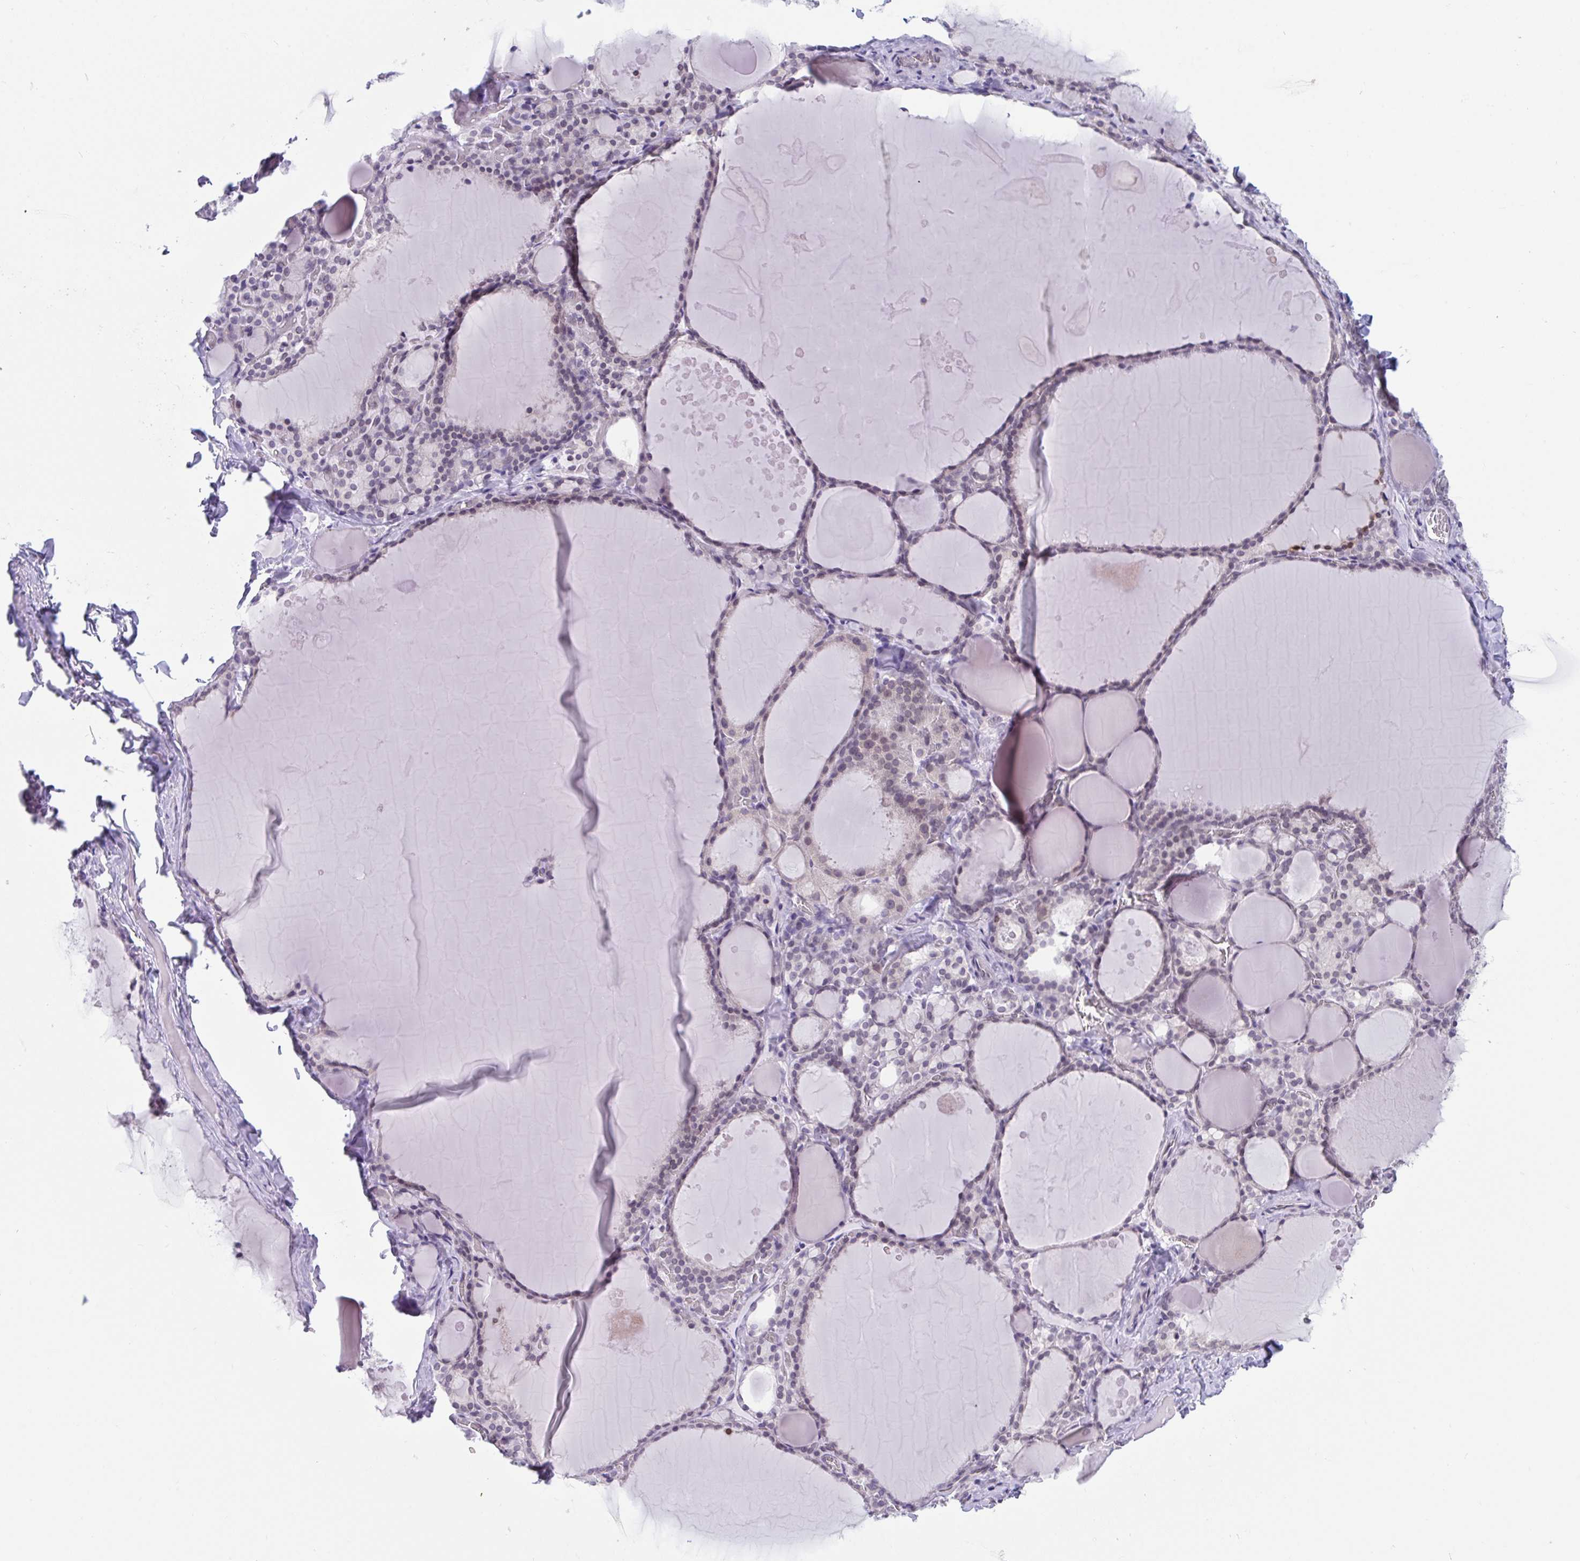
{"staining": {"intensity": "weak", "quantity": "<25%", "location": "nuclear"}, "tissue": "thyroid gland", "cell_type": "Glandular cells", "image_type": "normal", "snomed": [{"axis": "morphology", "description": "Normal tissue, NOS"}, {"axis": "topography", "description": "Thyroid gland"}], "caption": "Immunohistochemistry image of unremarkable human thyroid gland stained for a protein (brown), which shows no expression in glandular cells.", "gene": "BMAL2", "patient": {"sex": "male", "age": 56}}